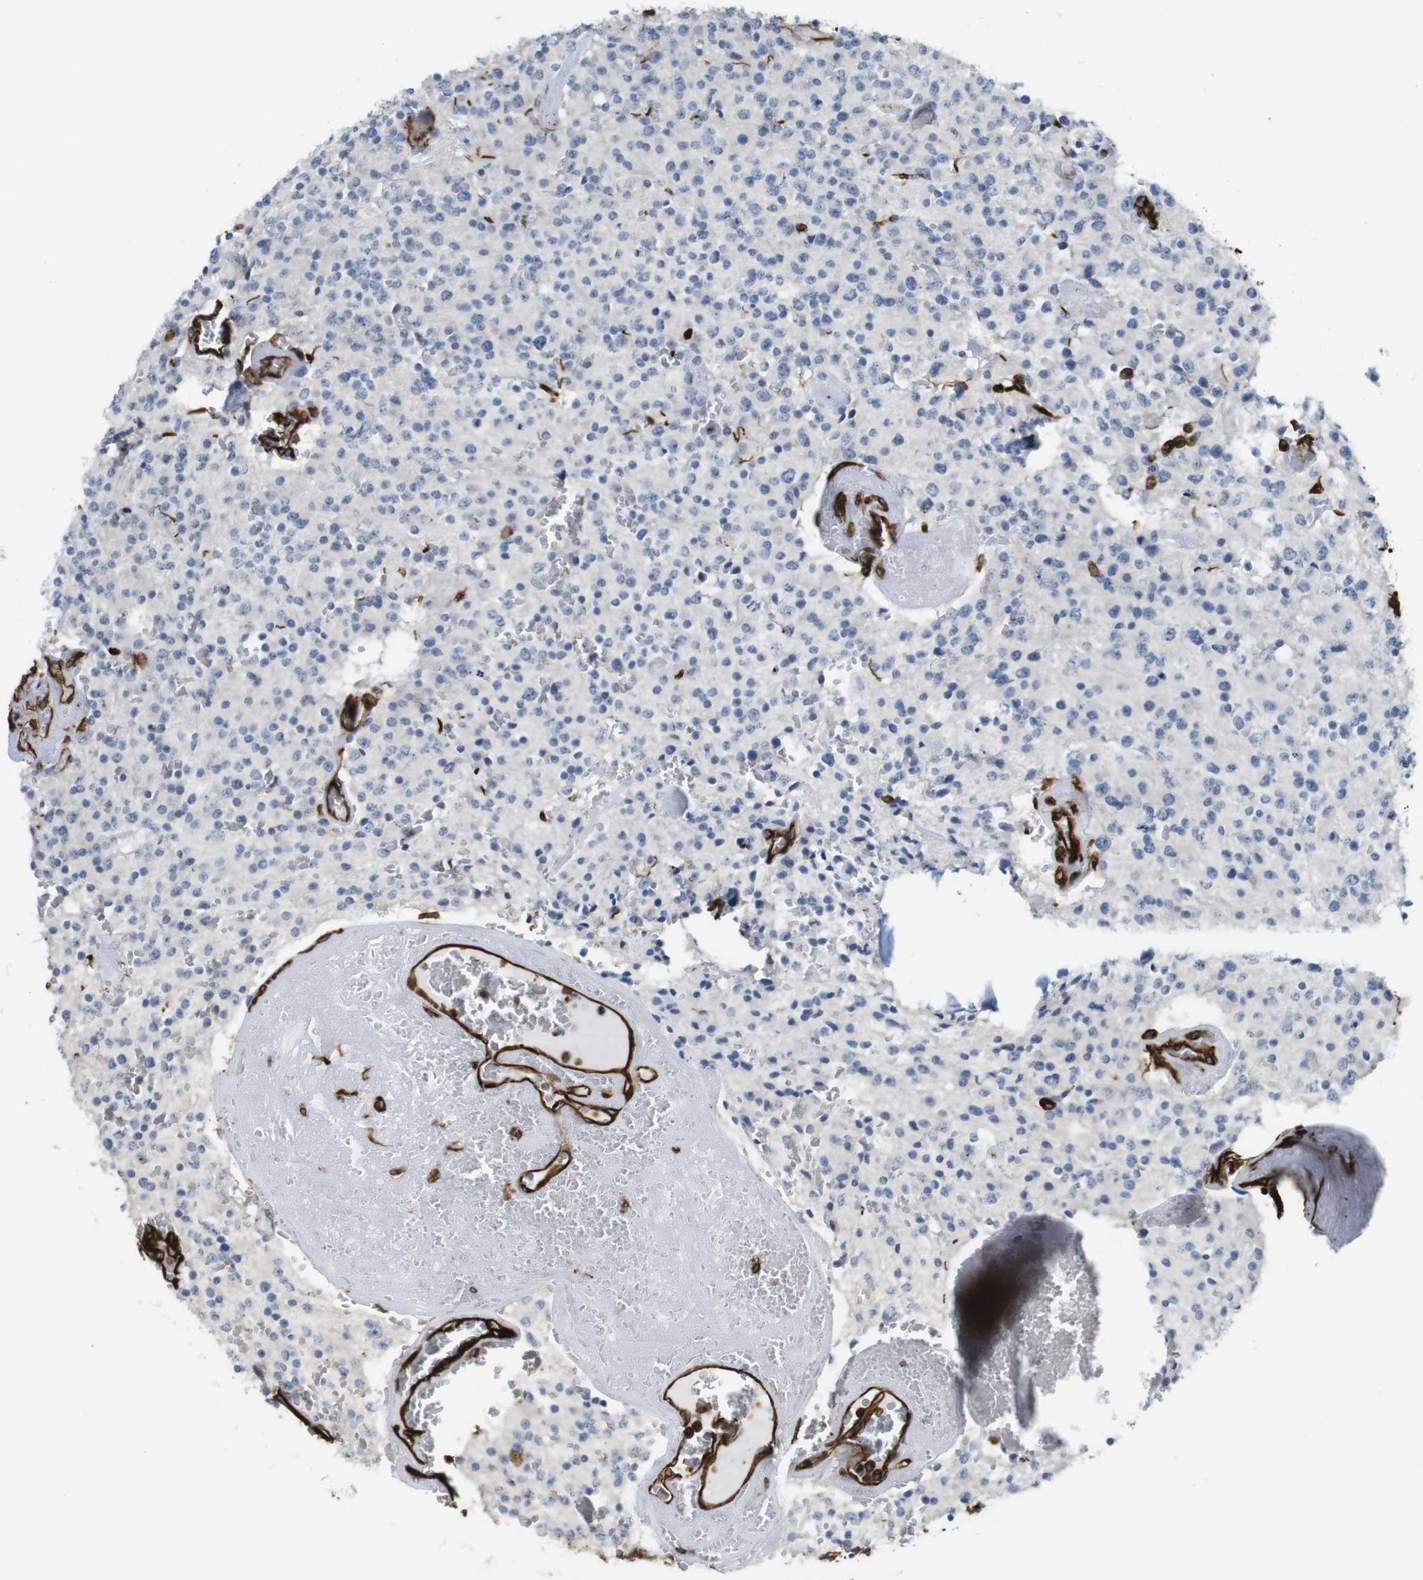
{"staining": {"intensity": "negative", "quantity": "none", "location": "none"}, "tissue": "glioma", "cell_type": "Tumor cells", "image_type": "cancer", "snomed": [{"axis": "morphology", "description": "Glioma, malignant, Low grade"}, {"axis": "topography", "description": "Brain"}], "caption": "A high-resolution photomicrograph shows IHC staining of malignant low-grade glioma, which shows no significant positivity in tumor cells.", "gene": "RALGPS1", "patient": {"sex": "male", "age": 58}}